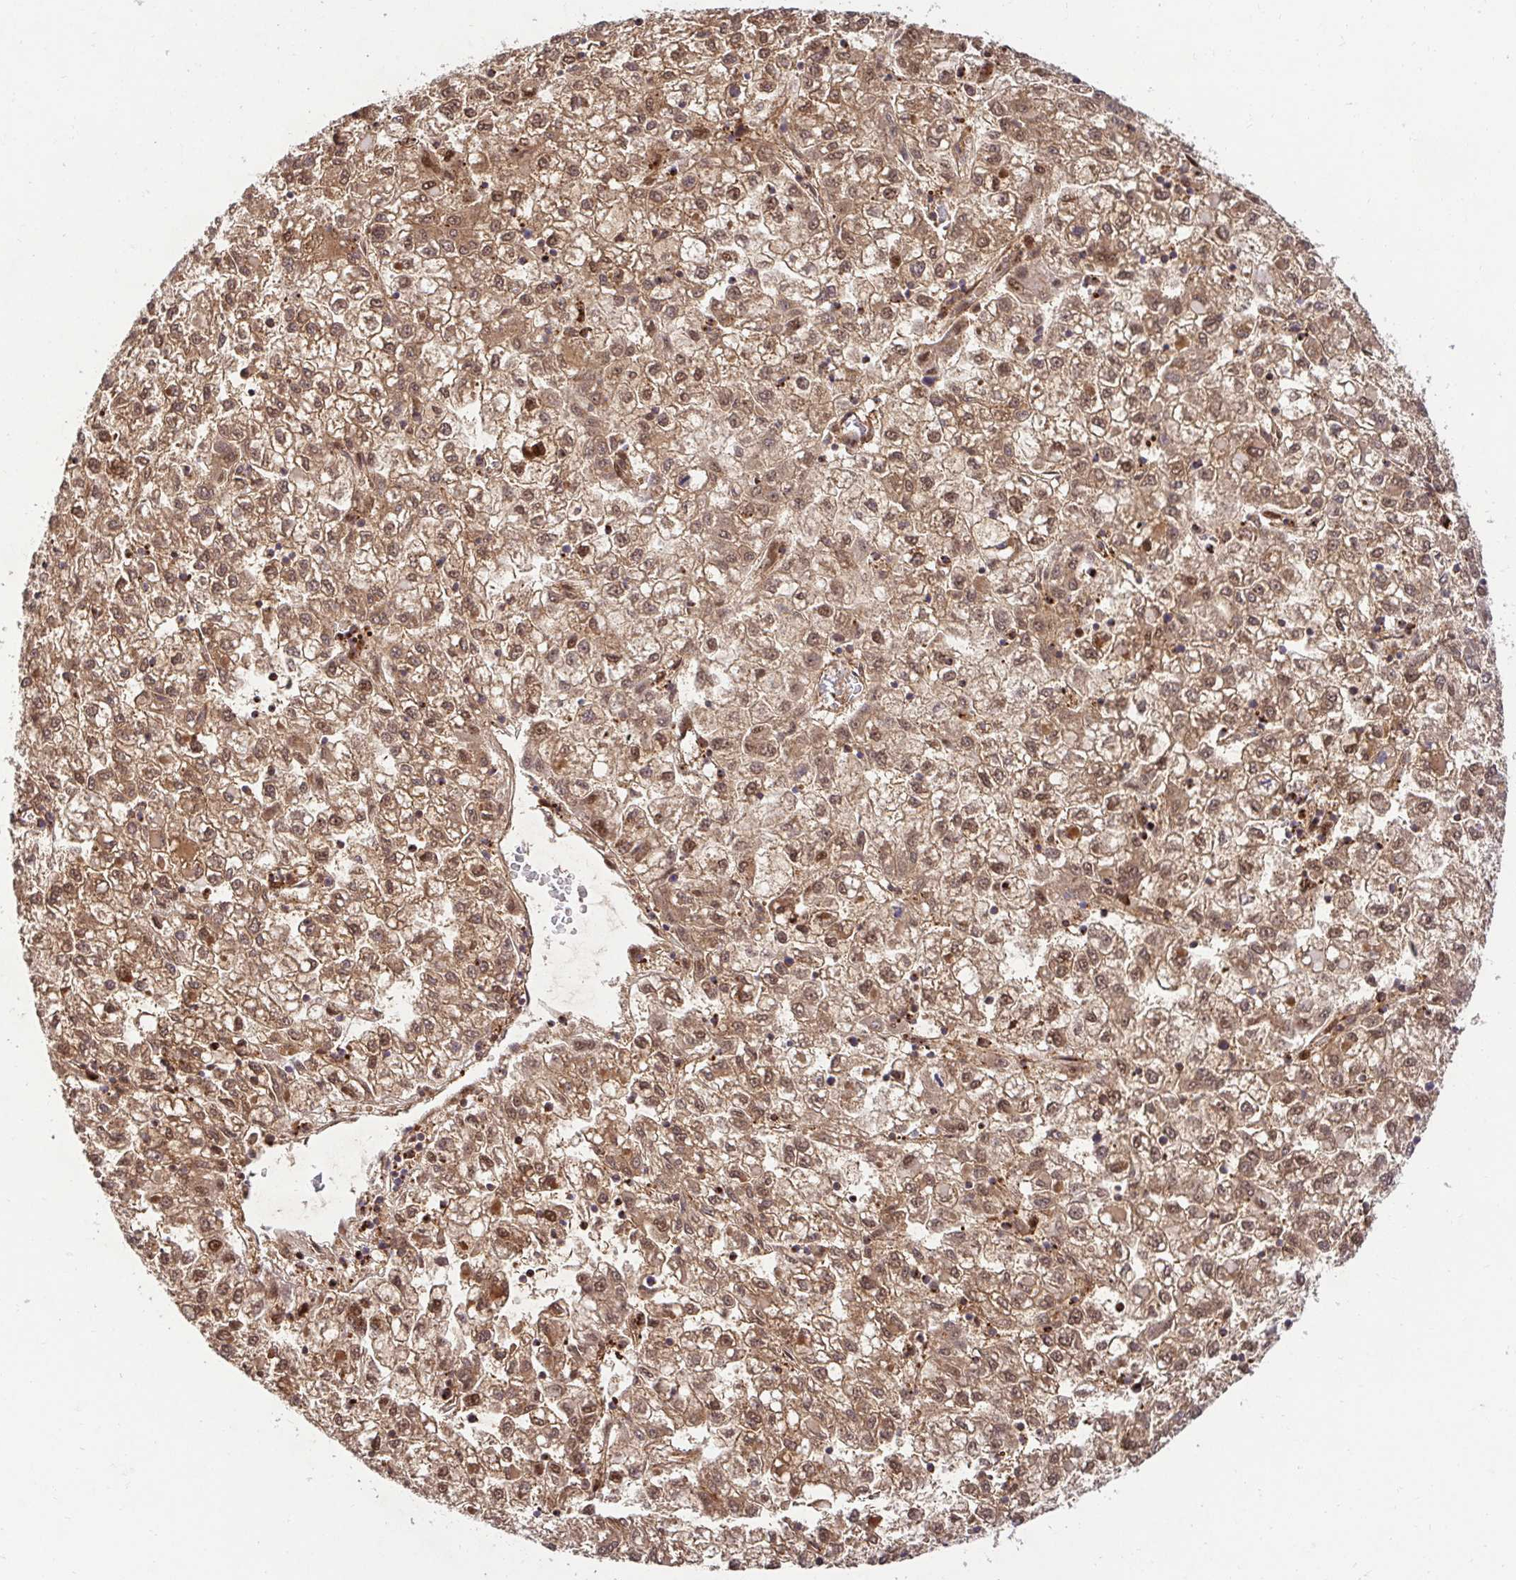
{"staining": {"intensity": "moderate", "quantity": ">75%", "location": "cytoplasmic/membranous,nuclear"}, "tissue": "liver cancer", "cell_type": "Tumor cells", "image_type": "cancer", "snomed": [{"axis": "morphology", "description": "Carcinoma, Hepatocellular, NOS"}, {"axis": "topography", "description": "Liver"}], "caption": "A micrograph of human hepatocellular carcinoma (liver) stained for a protein demonstrates moderate cytoplasmic/membranous and nuclear brown staining in tumor cells.", "gene": "PSMA4", "patient": {"sex": "male", "age": 40}}